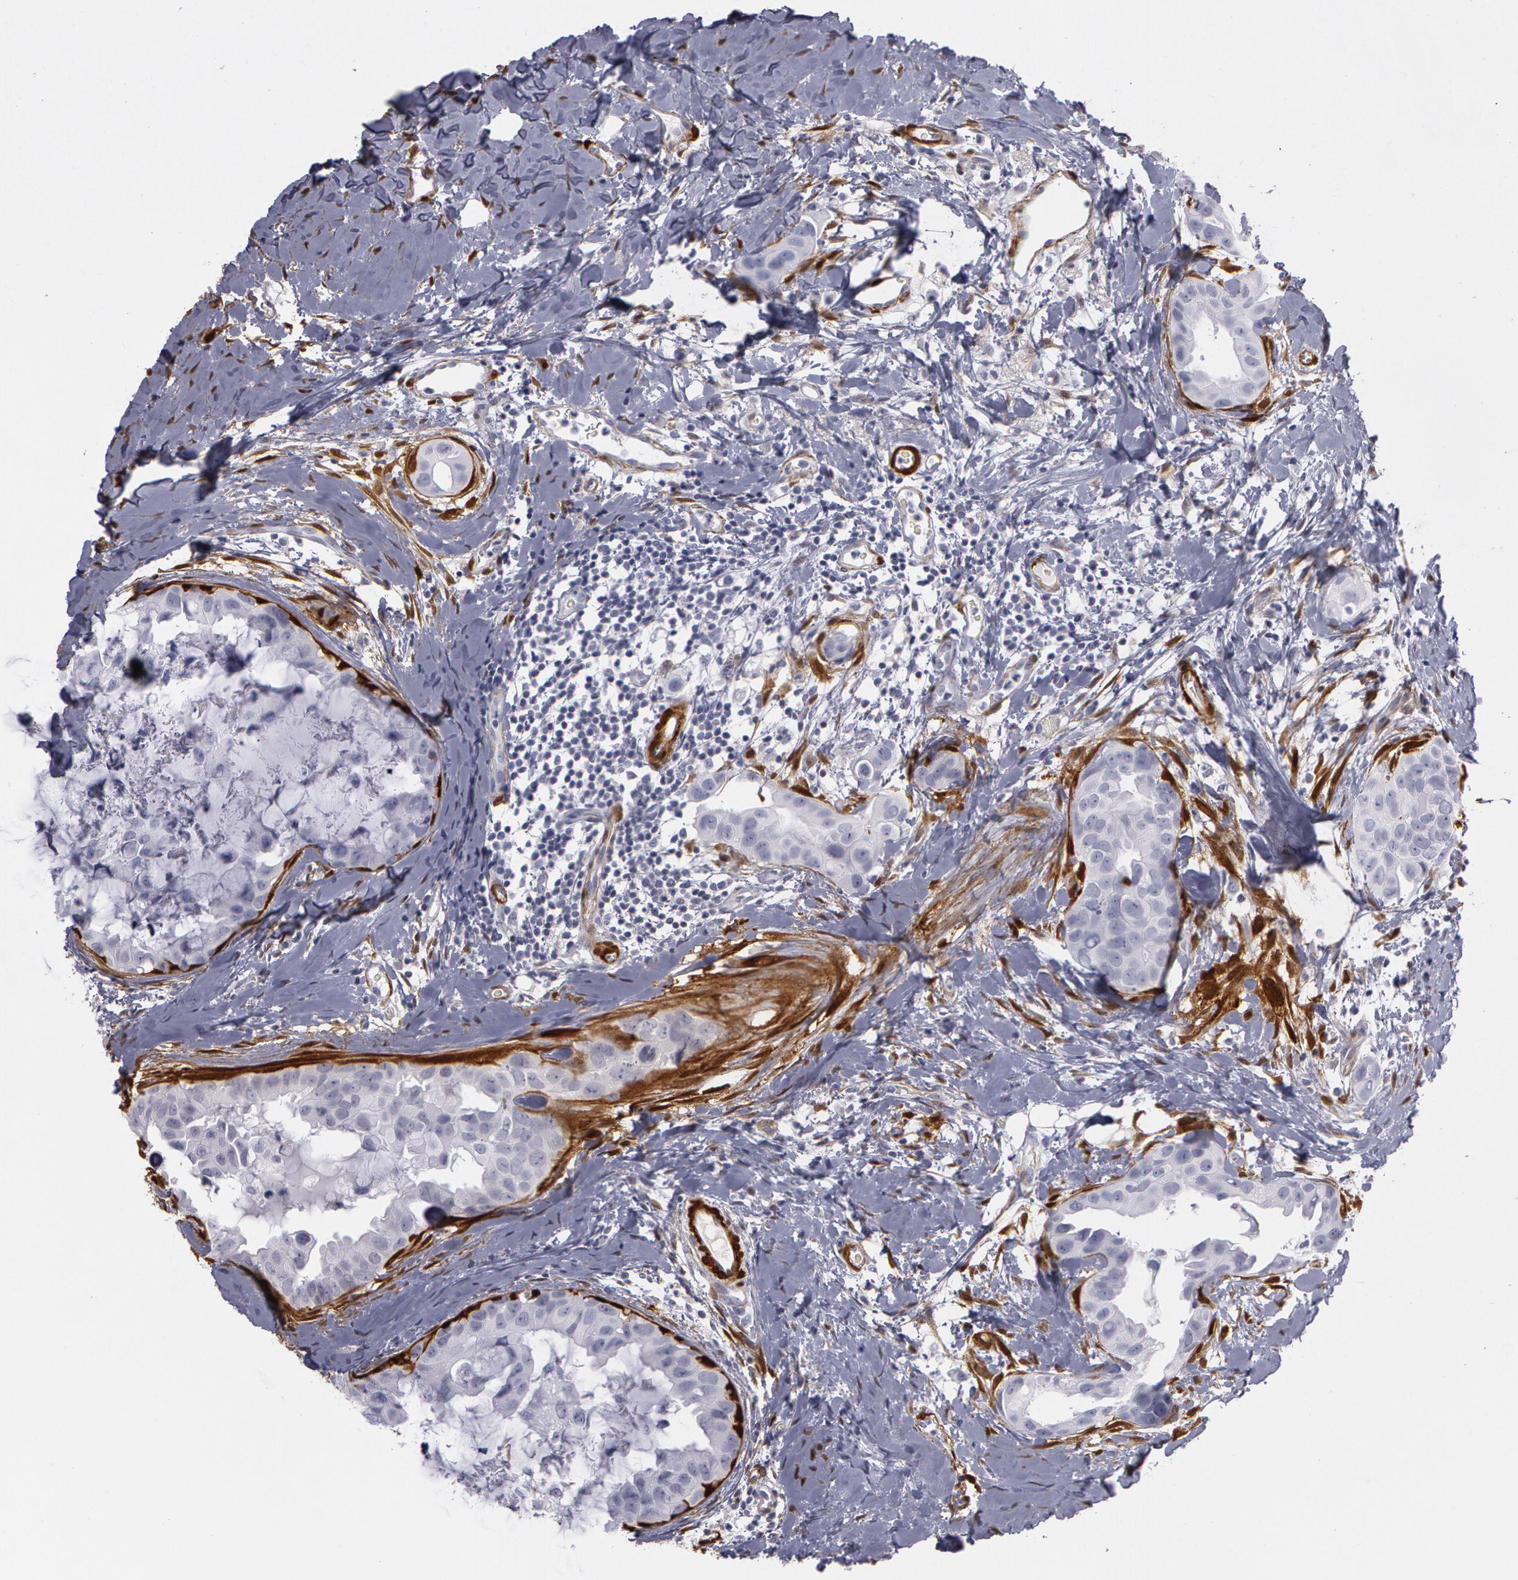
{"staining": {"intensity": "negative", "quantity": "none", "location": "none"}, "tissue": "breast cancer", "cell_type": "Tumor cells", "image_type": "cancer", "snomed": [{"axis": "morphology", "description": "Duct carcinoma"}, {"axis": "topography", "description": "Breast"}], "caption": "The image displays no staining of tumor cells in intraductal carcinoma (breast).", "gene": "TAGLN", "patient": {"sex": "female", "age": 40}}